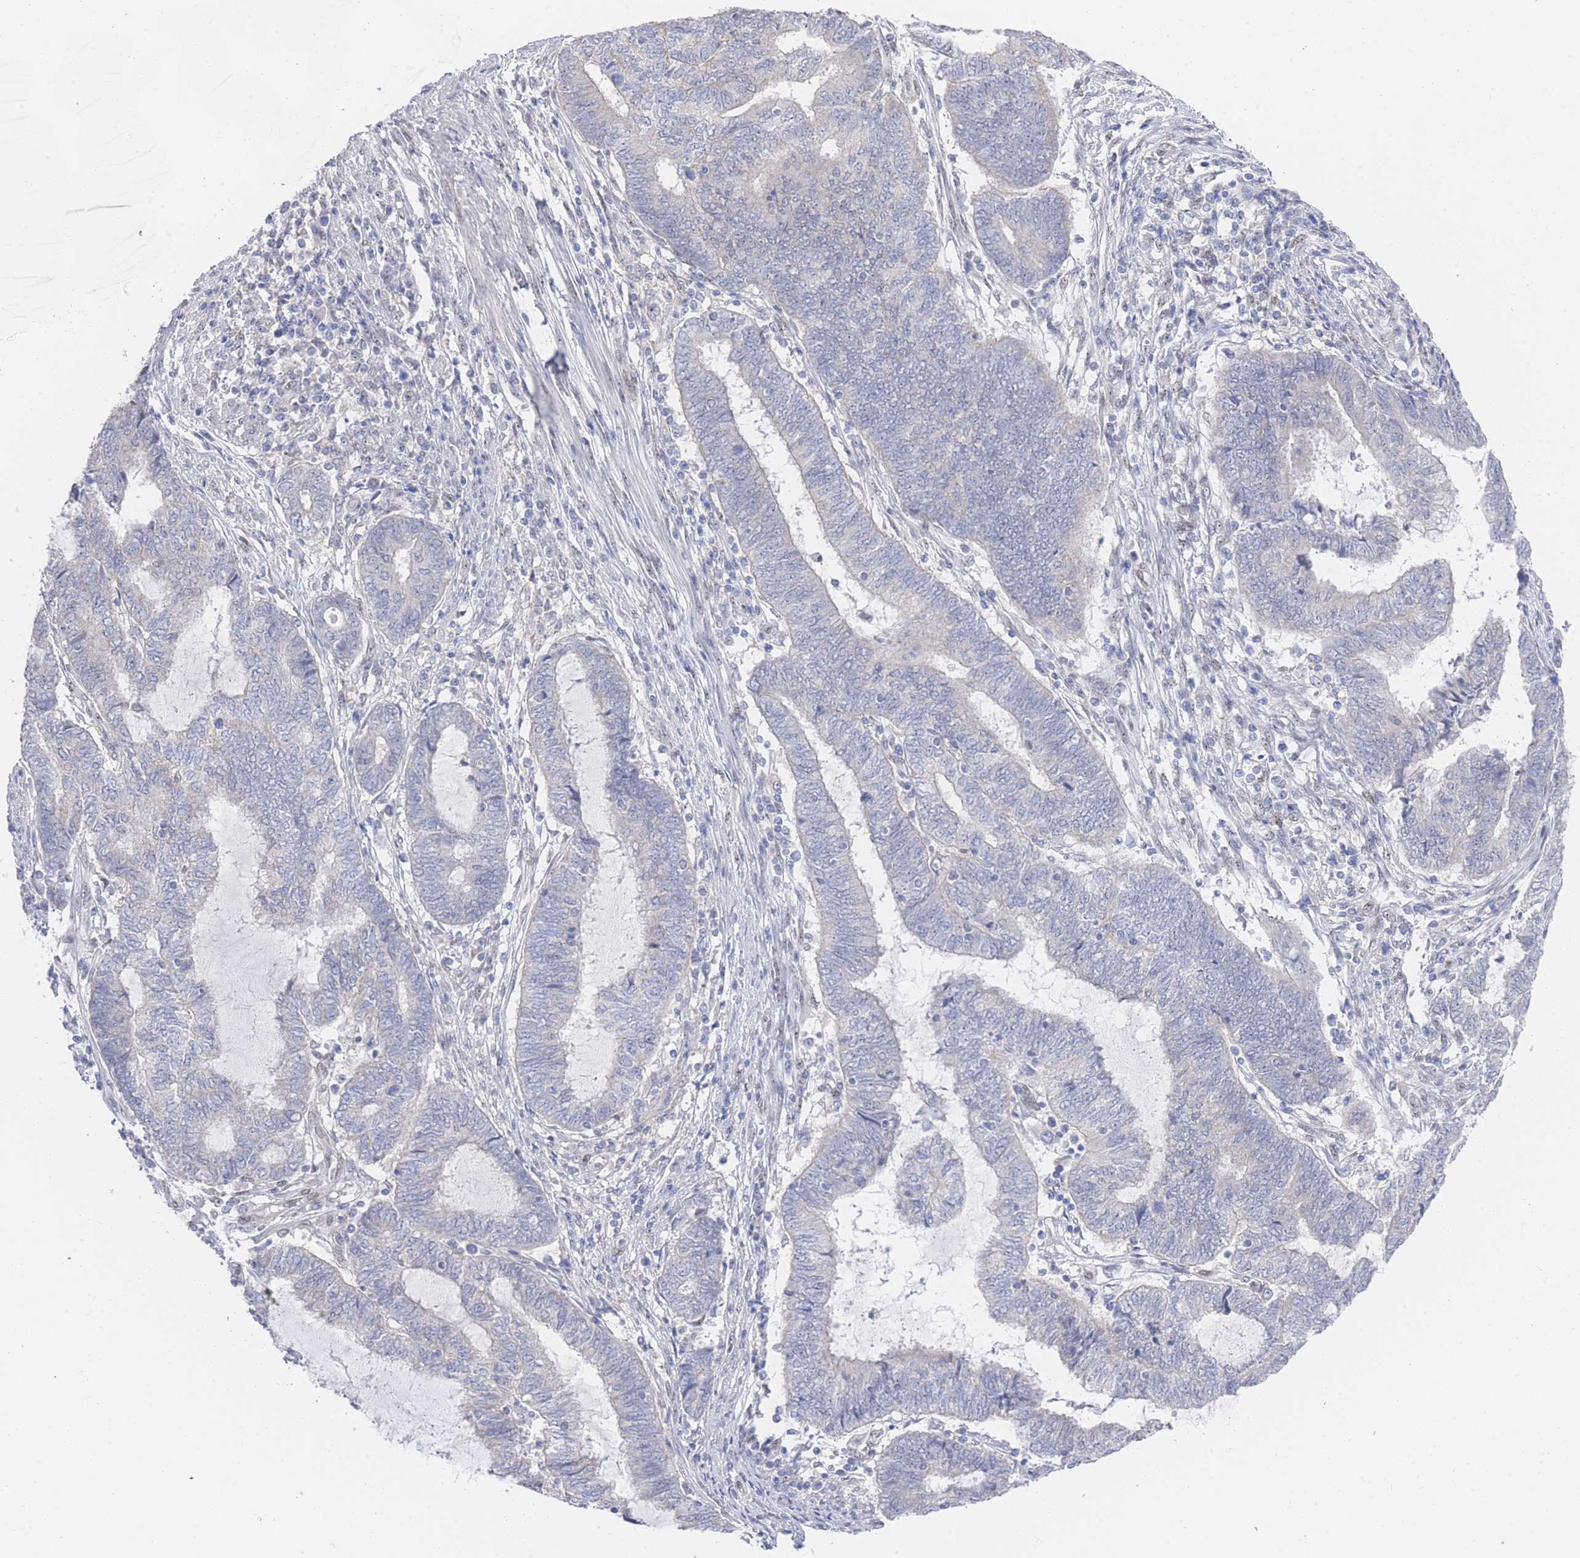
{"staining": {"intensity": "negative", "quantity": "none", "location": "none"}, "tissue": "endometrial cancer", "cell_type": "Tumor cells", "image_type": "cancer", "snomed": [{"axis": "morphology", "description": "Adenocarcinoma, NOS"}, {"axis": "topography", "description": "Uterus"}, {"axis": "topography", "description": "Endometrium"}], "caption": "High magnification brightfield microscopy of endometrial adenocarcinoma stained with DAB (brown) and counterstained with hematoxylin (blue): tumor cells show no significant staining.", "gene": "ZNF142", "patient": {"sex": "female", "age": 70}}